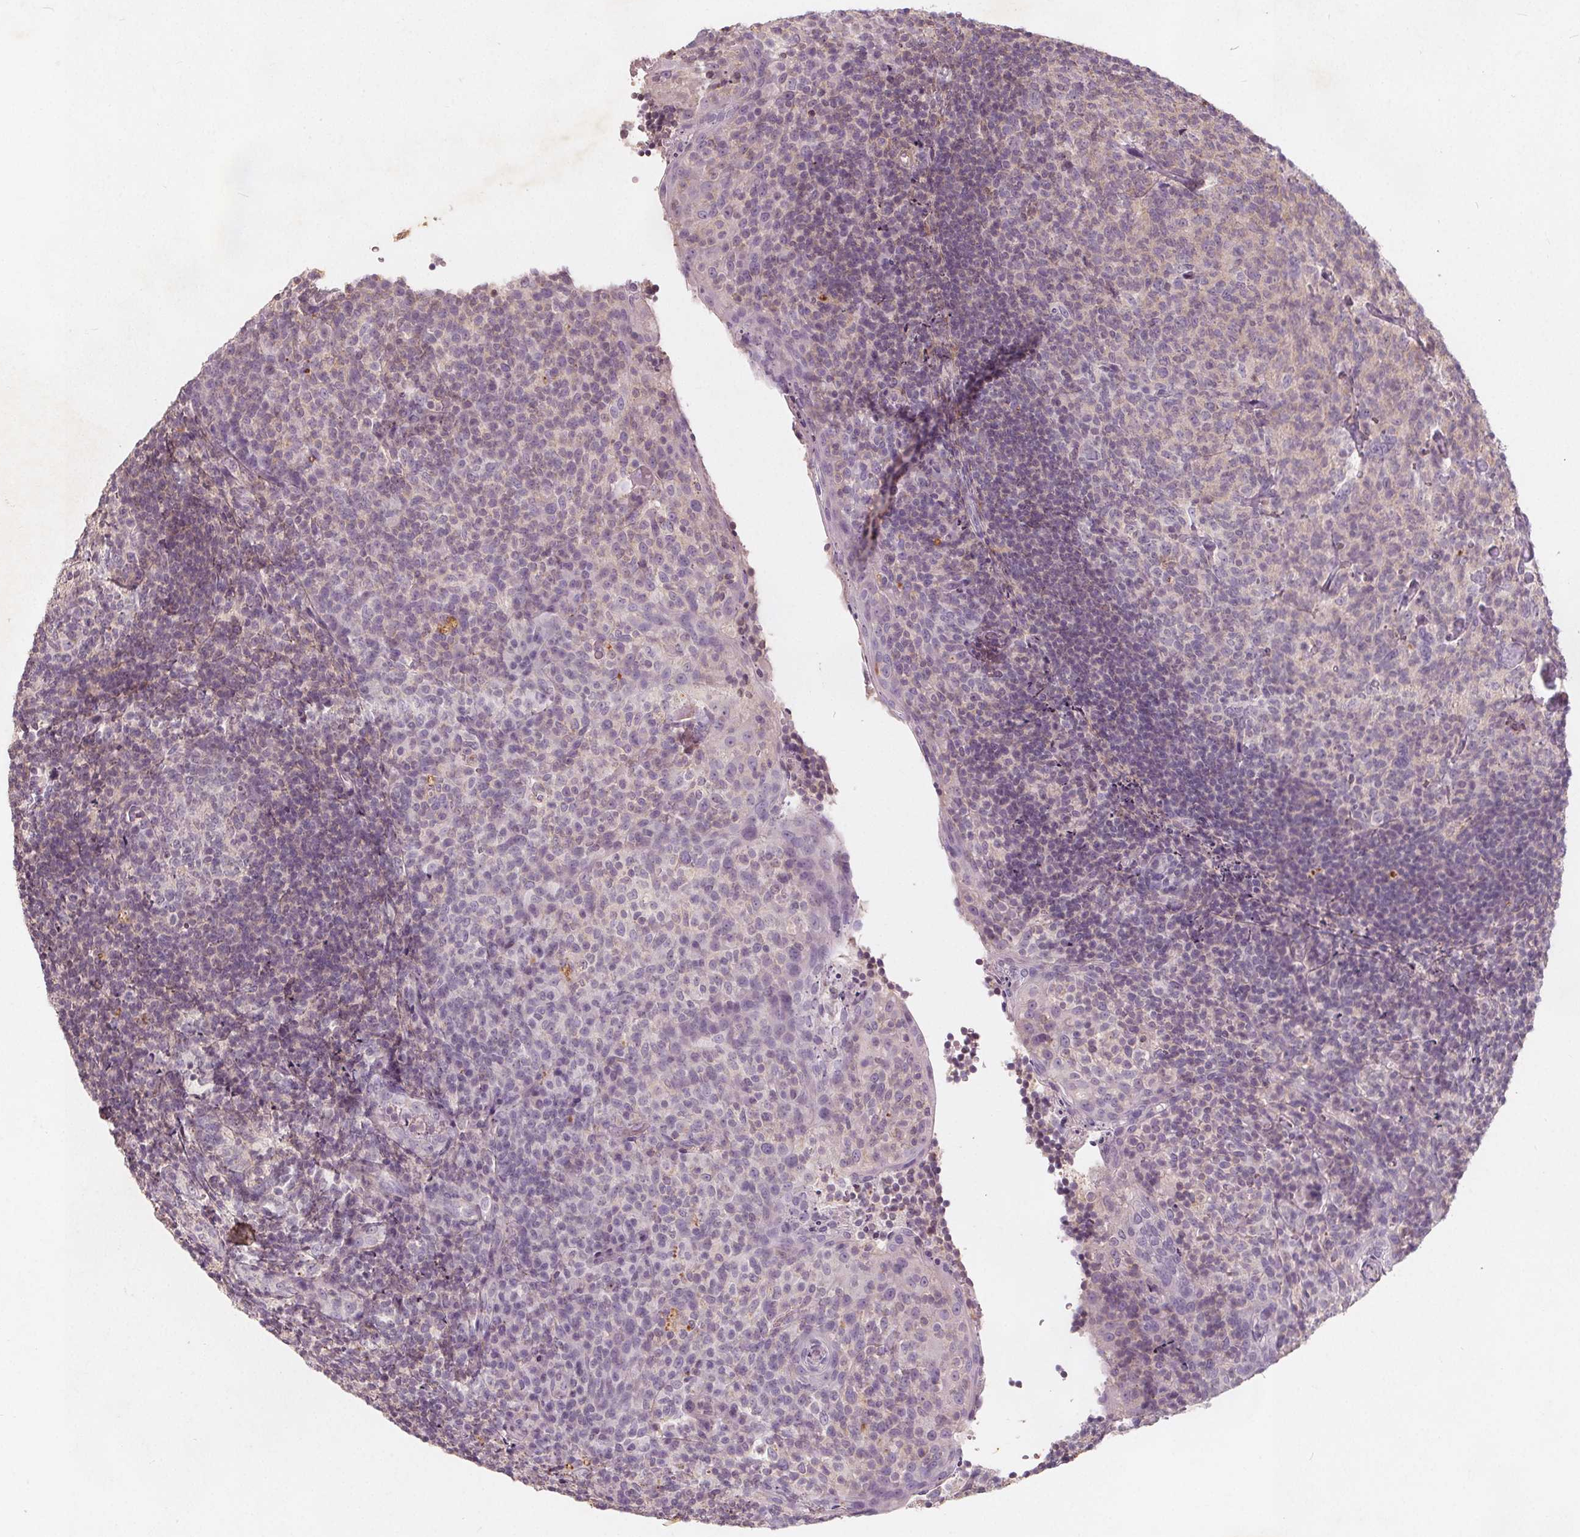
{"staining": {"intensity": "negative", "quantity": "none", "location": "none"}, "tissue": "tonsil", "cell_type": "Germinal center cells", "image_type": "normal", "snomed": [{"axis": "morphology", "description": "Normal tissue, NOS"}, {"axis": "topography", "description": "Tonsil"}], "caption": "Immunohistochemical staining of normal human tonsil exhibits no significant staining in germinal center cells. Nuclei are stained in blue.", "gene": "C19orf84", "patient": {"sex": "female", "age": 10}}